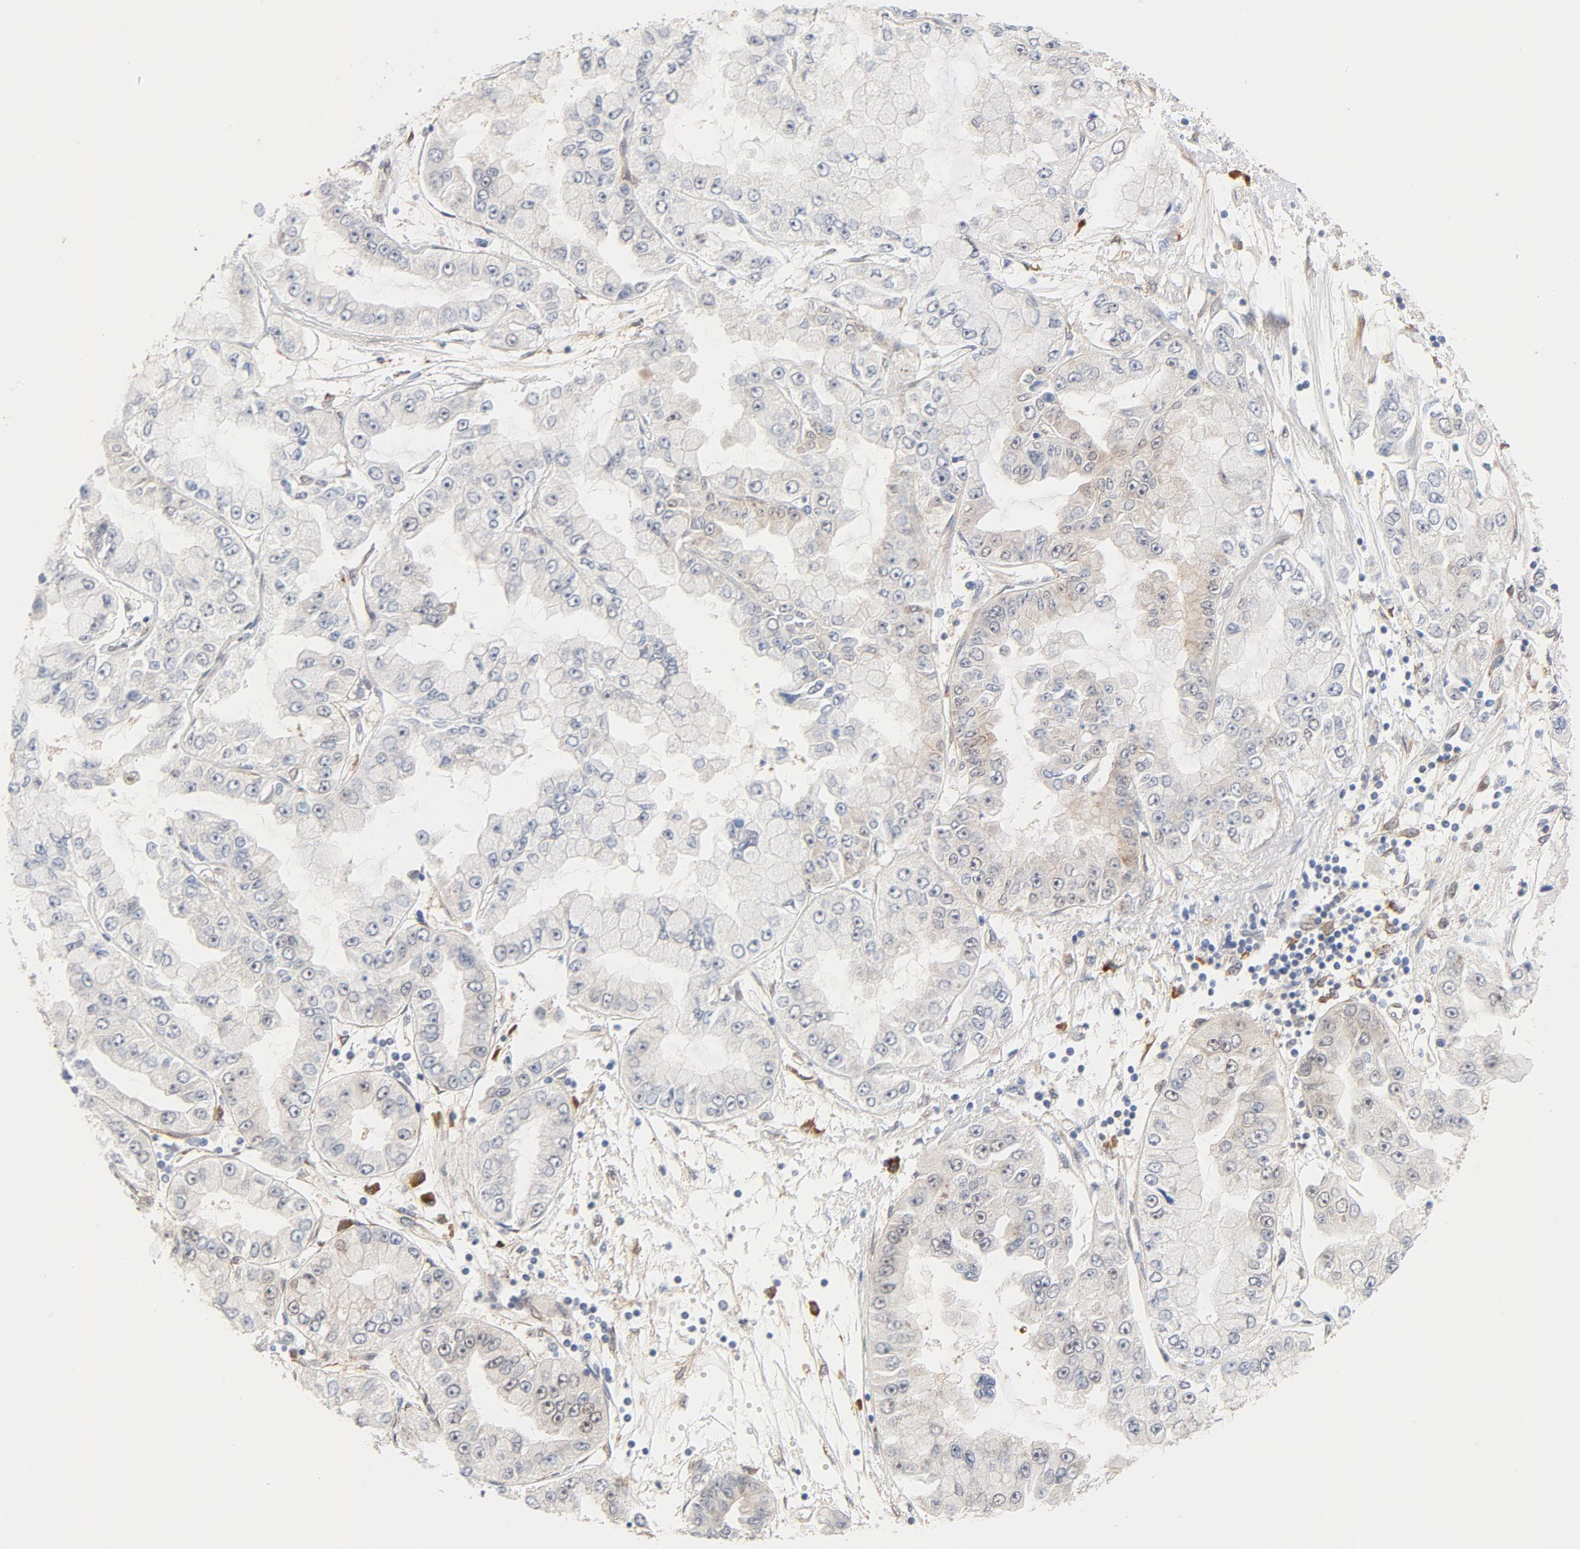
{"staining": {"intensity": "weak", "quantity": "<25%", "location": "cytoplasmic/membranous,nuclear"}, "tissue": "liver cancer", "cell_type": "Tumor cells", "image_type": "cancer", "snomed": [{"axis": "morphology", "description": "Cholangiocarcinoma"}, {"axis": "topography", "description": "Liver"}], "caption": "Immunohistochemistry of human liver cancer displays no positivity in tumor cells.", "gene": "EIF4E", "patient": {"sex": "female", "age": 79}}